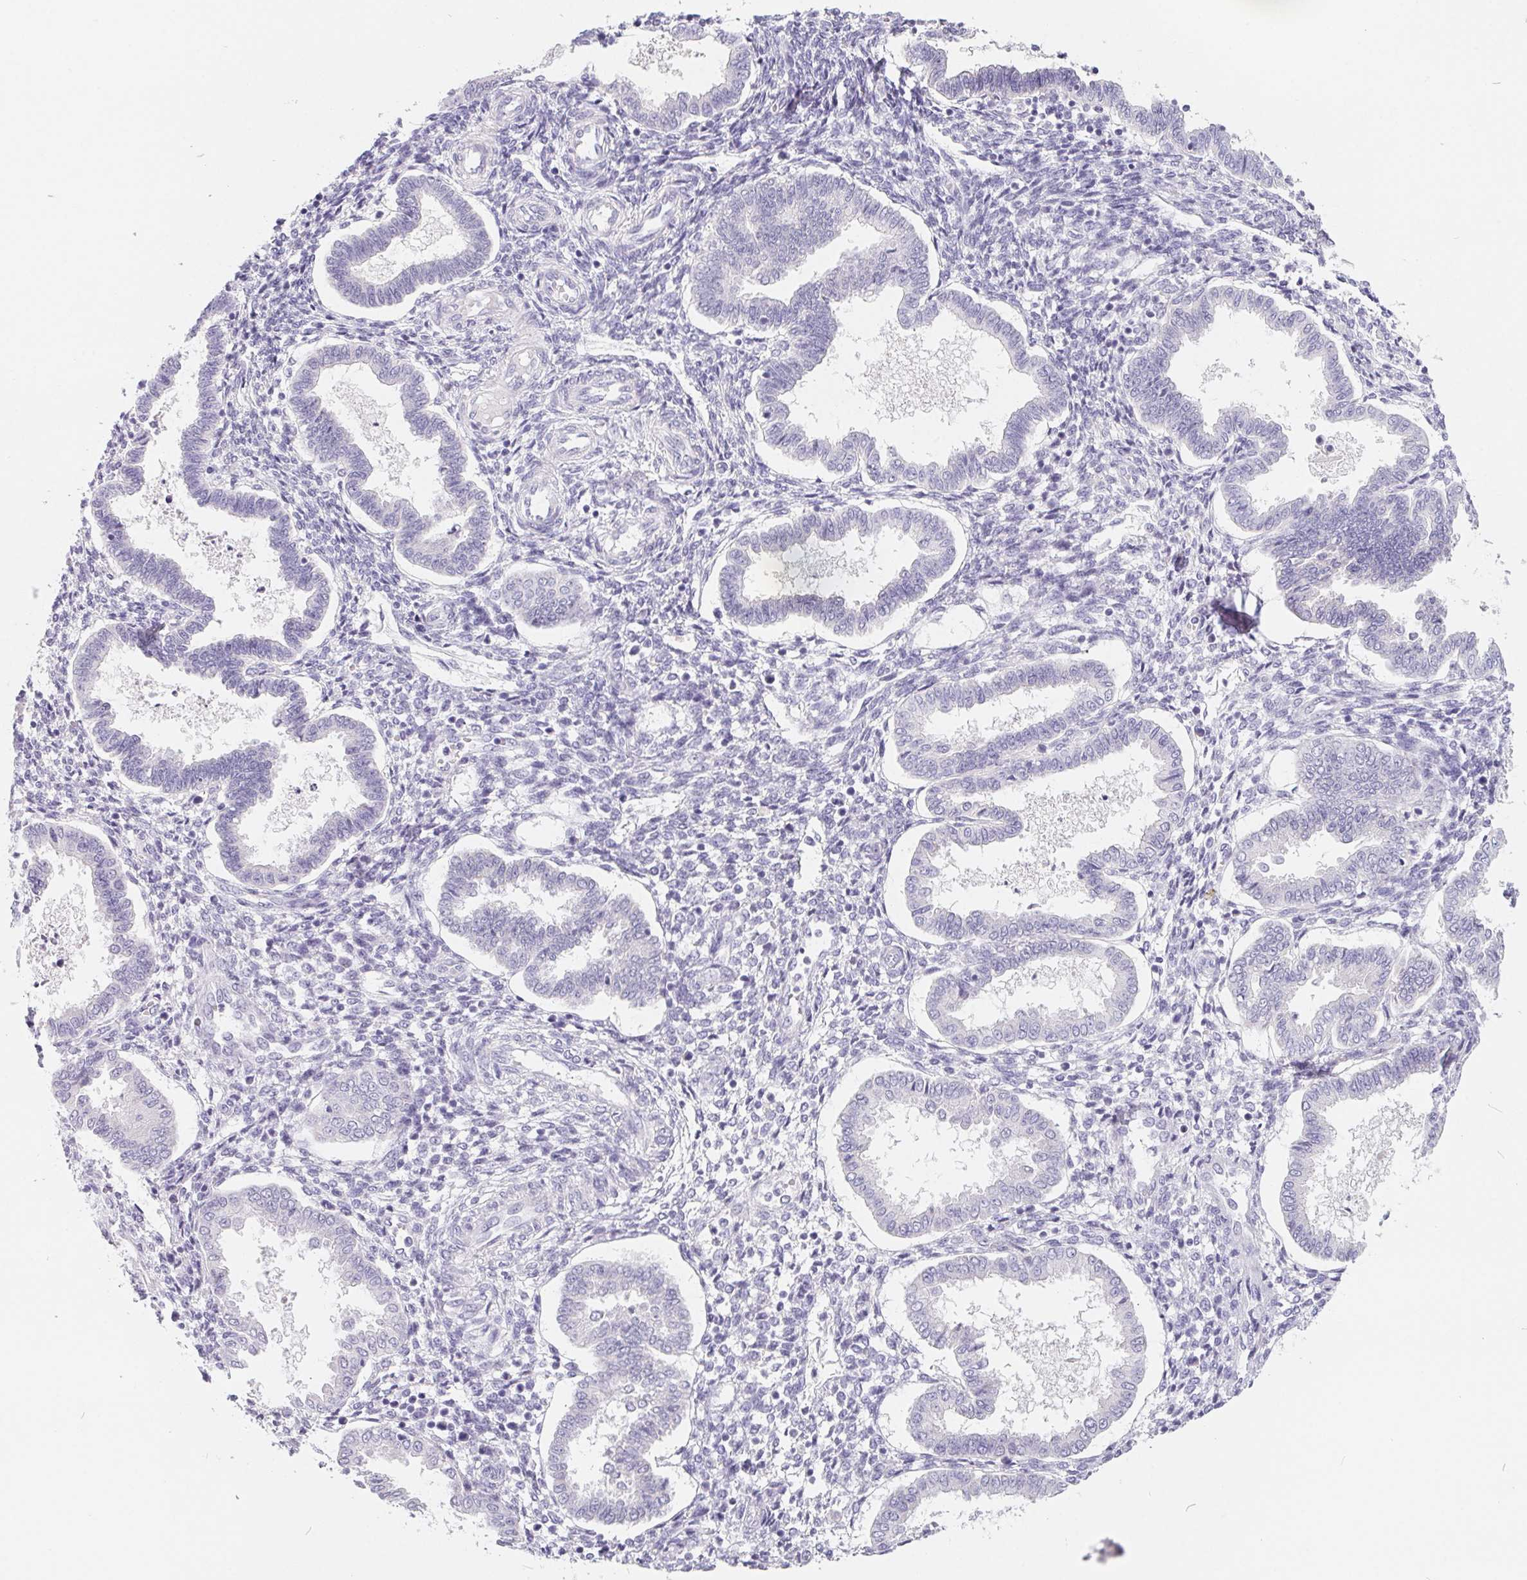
{"staining": {"intensity": "negative", "quantity": "none", "location": "none"}, "tissue": "endometrium", "cell_type": "Cells in endometrial stroma", "image_type": "normal", "snomed": [{"axis": "morphology", "description": "Normal tissue, NOS"}, {"axis": "topography", "description": "Endometrium"}], "caption": "Immunohistochemistry (IHC) photomicrograph of unremarkable human endometrium stained for a protein (brown), which shows no positivity in cells in endometrial stroma.", "gene": "FDX1", "patient": {"sex": "female", "age": 24}}